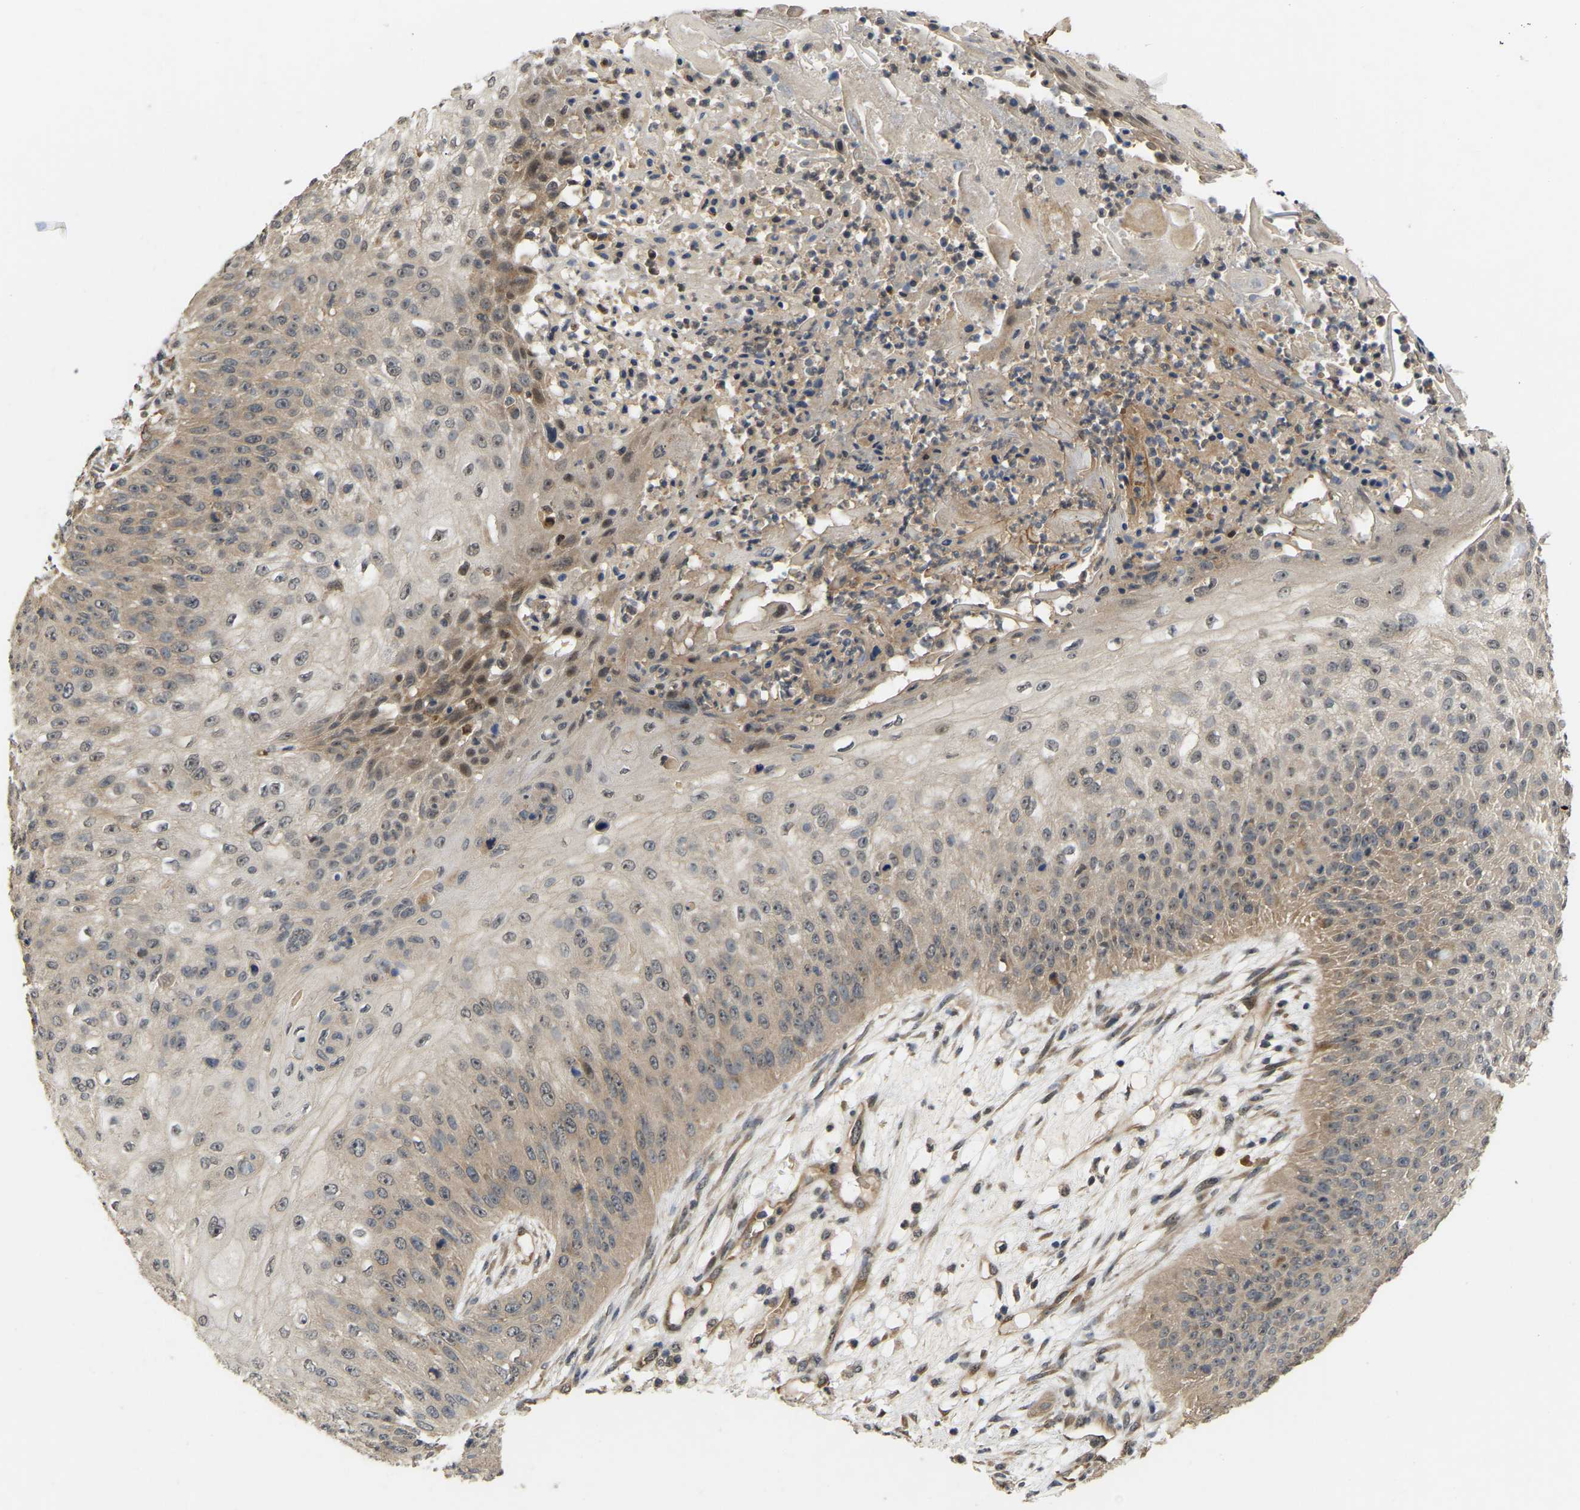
{"staining": {"intensity": "weak", "quantity": "<25%", "location": "cytoplasmic/membranous,nuclear"}, "tissue": "skin cancer", "cell_type": "Tumor cells", "image_type": "cancer", "snomed": [{"axis": "morphology", "description": "Squamous cell carcinoma, NOS"}, {"axis": "topography", "description": "Skin"}], "caption": "This is an immunohistochemistry (IHC) photomicrograph of squamous cell carcinoma (skin). There is no positivity in tumor cells.", "gene": "LIMK2", "patient": {"sex": "female", "age": 80}}